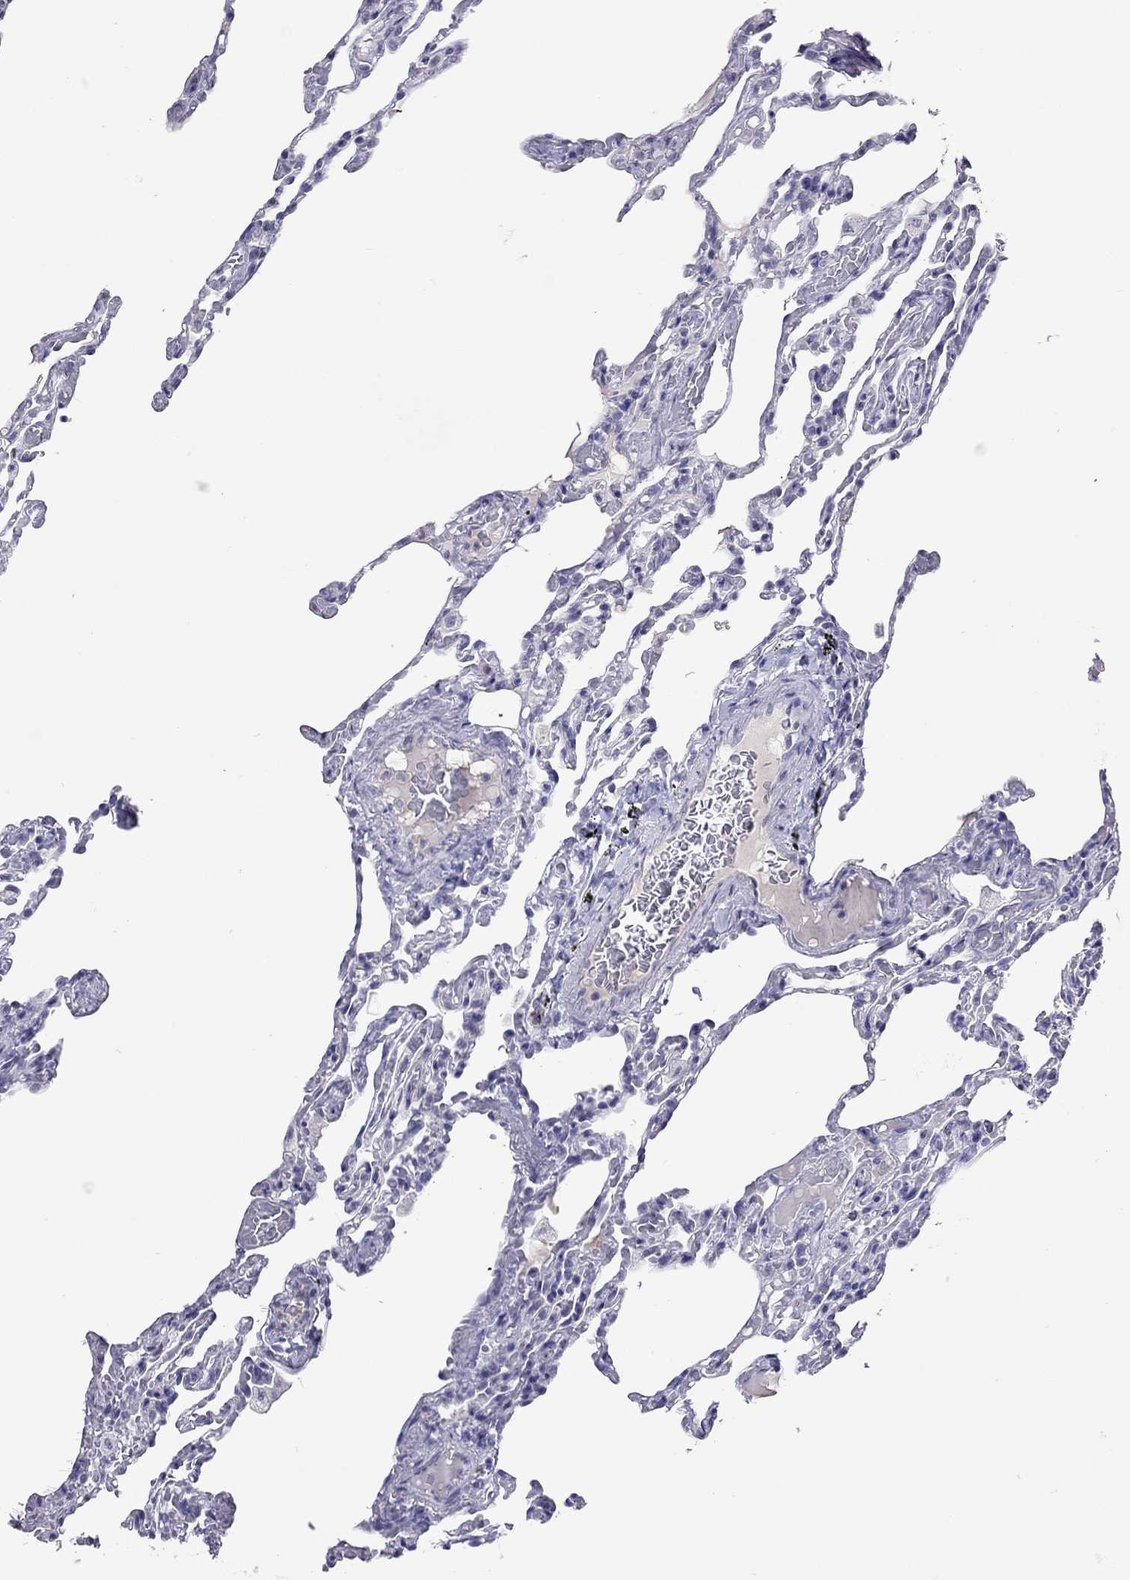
{"staining": {"intensity": "negative", "quantity": "none", "location": "none"}, "tissue": "lung", "cell_type": "Alveolar cells", "image_type": "normal", "snomed": [{"axis": "morphology", "description": "Normal tissue, NOS"}, {"axis": "topography", "description": "Lung"}], "caption": "IHC of benign human lung shows no positivity in alveolar cells.", "gene": "JHY", "patient": {"sex": "female", "age": 43}}